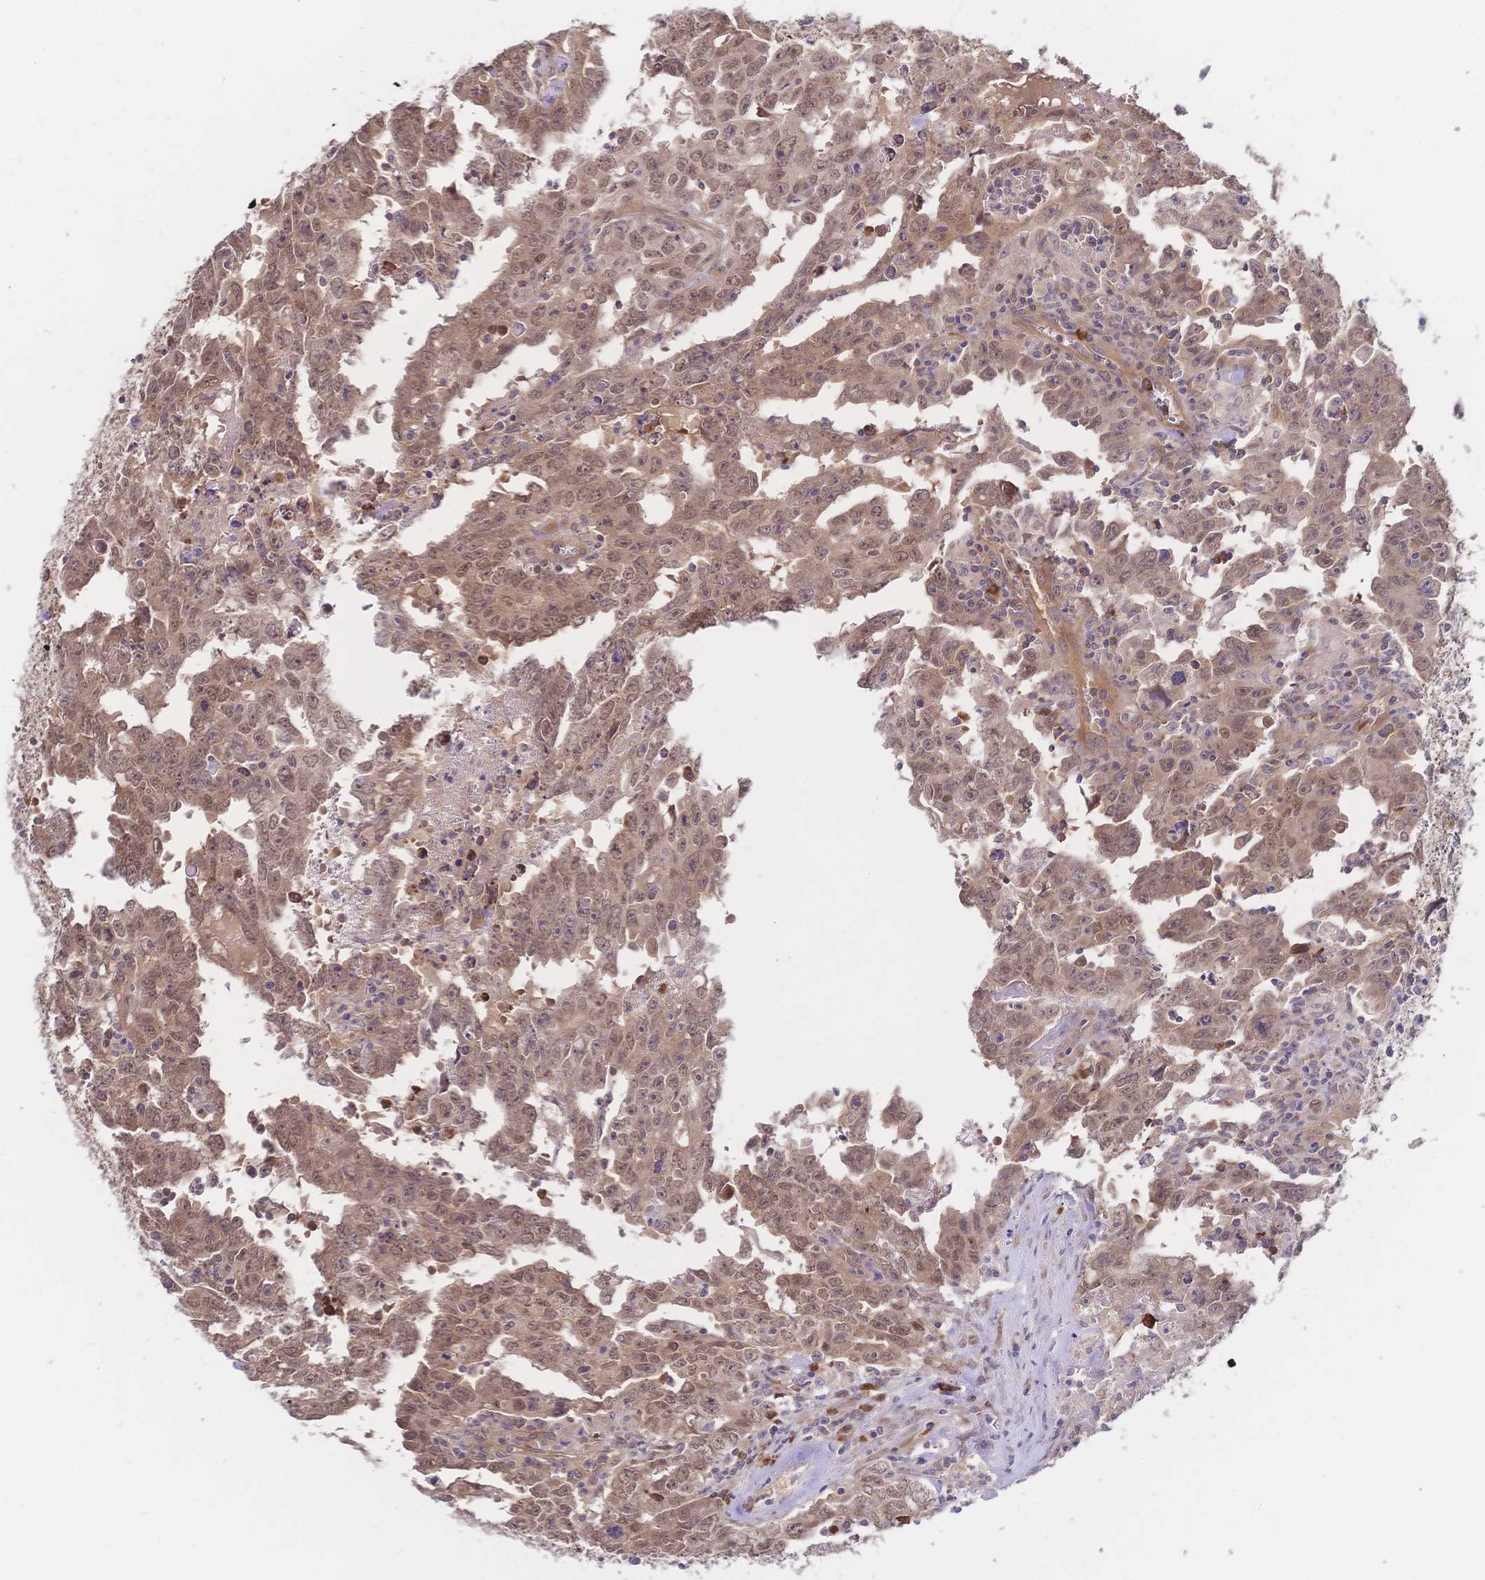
{"staining": {"intensity": "moderate", "quantity": ">75%", "location": "cytoplasmic/membranous,nuclear"}, "tissue": "testis cancer", "cell_type": "Tumor cells", "image_type": "cancer", "snomed": [{"axis": "morphology", "description": "Carcinoma, Embryonal, NOS"}, {"axis": "topography", "description": "Testis"}], "caption": "Human embryonal carcinoma (testis) stained with a brown dye demonstrates moderate cytoplasmic/membranous and nuclear positive positivity in approximately >75% of tumor cells.", "gene": "LMO4", "patient": {"sex": "male", "age": 22}}